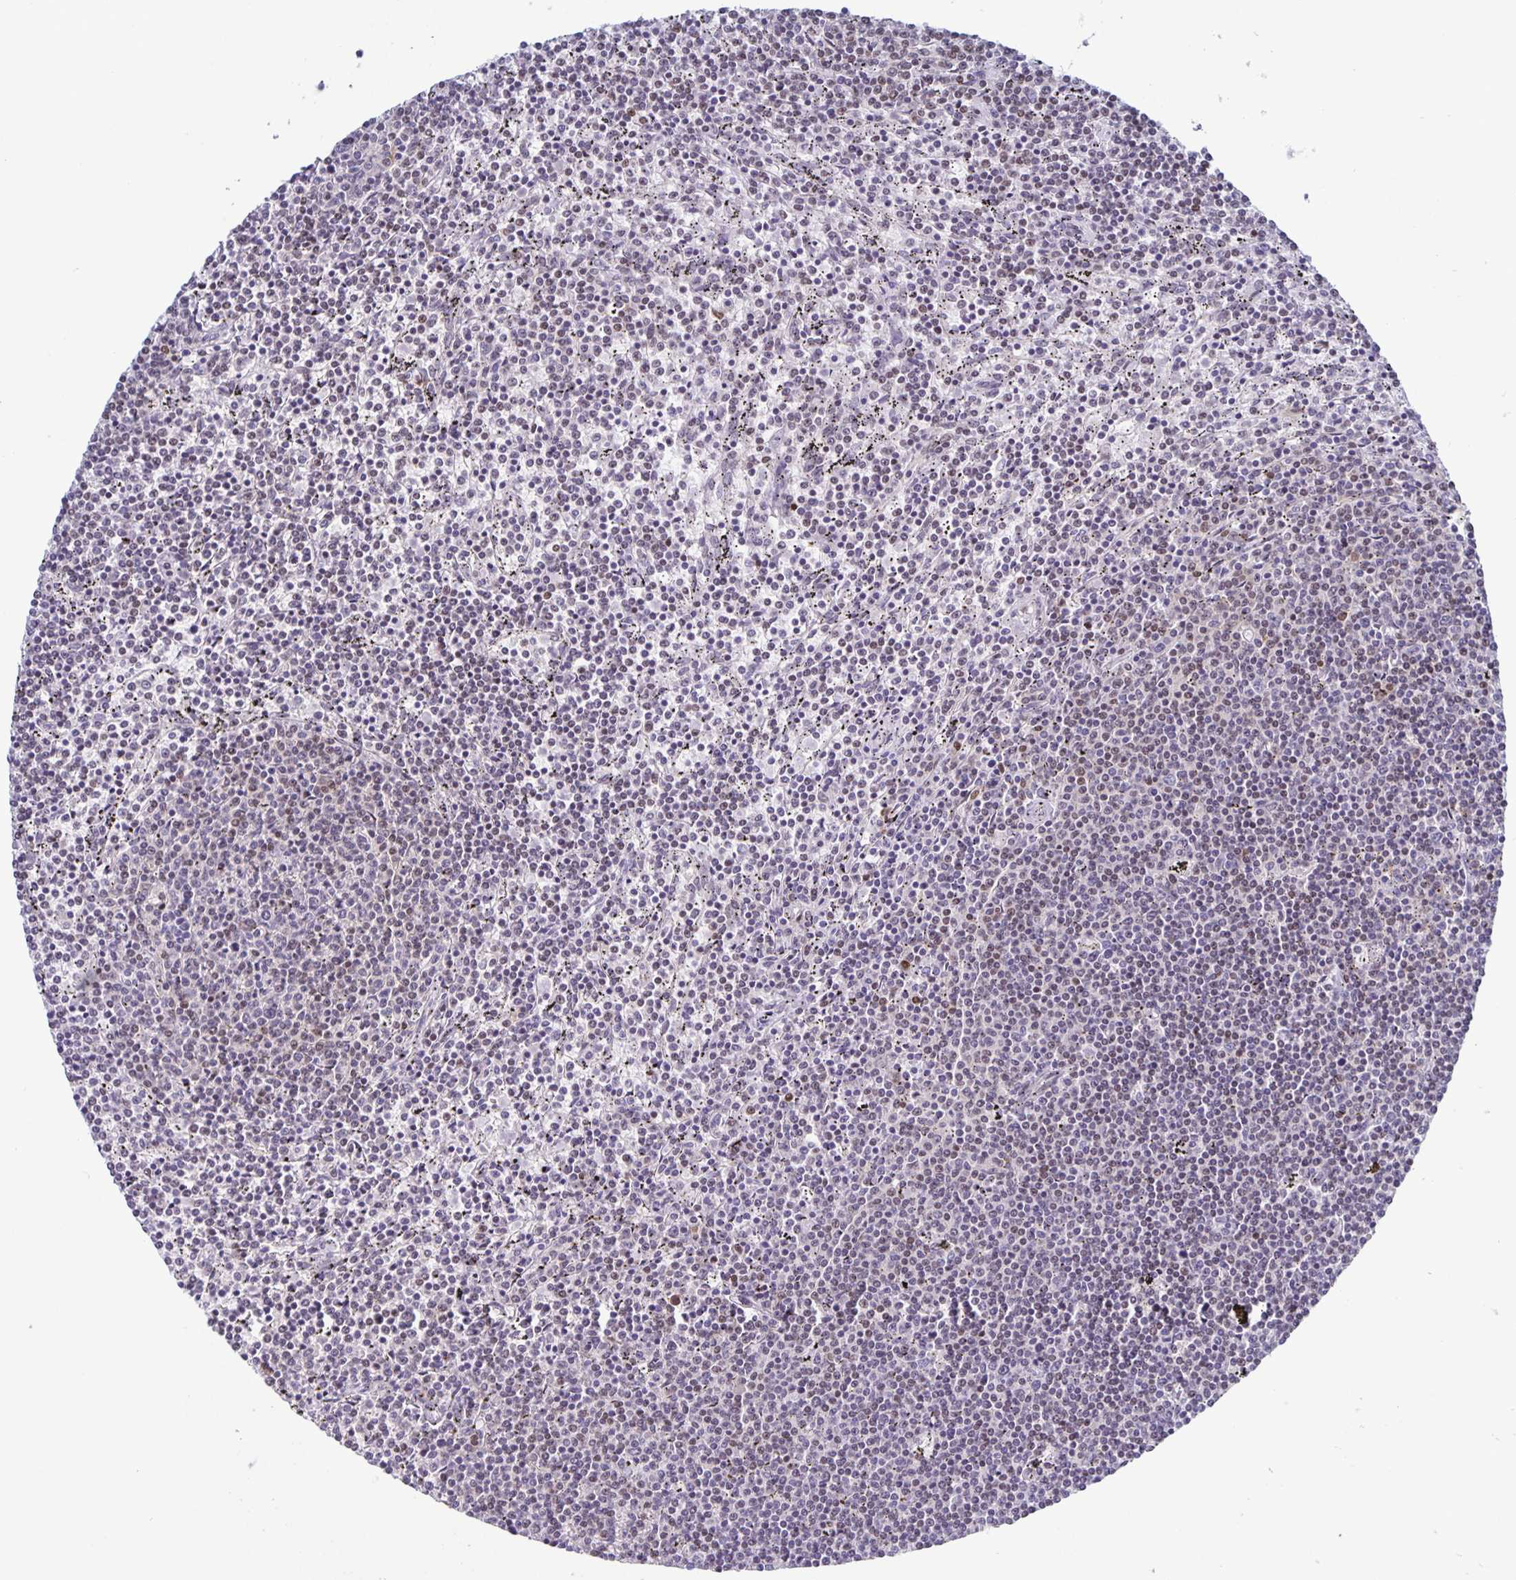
{"staining": {"intensity": "weak", "quantity": "<25%", "location": "nuclear"}, "tissue": "lymphoma", "cell_type": "Tumor cells", "image_type": "cancer", "snomed": [{"axis": "morphology", "description": "Malignant lymphoma, non-Hodgkin's type, Low grade"}, {"axis": "topography", "description": "Spleen"}], "caption": "Immunohistochemistry image of lymphoma stained for a protein (brown), which shows no staining in tumor cells.", "gene": "JUND", "patient": {"sex": "female", "age": 50}}